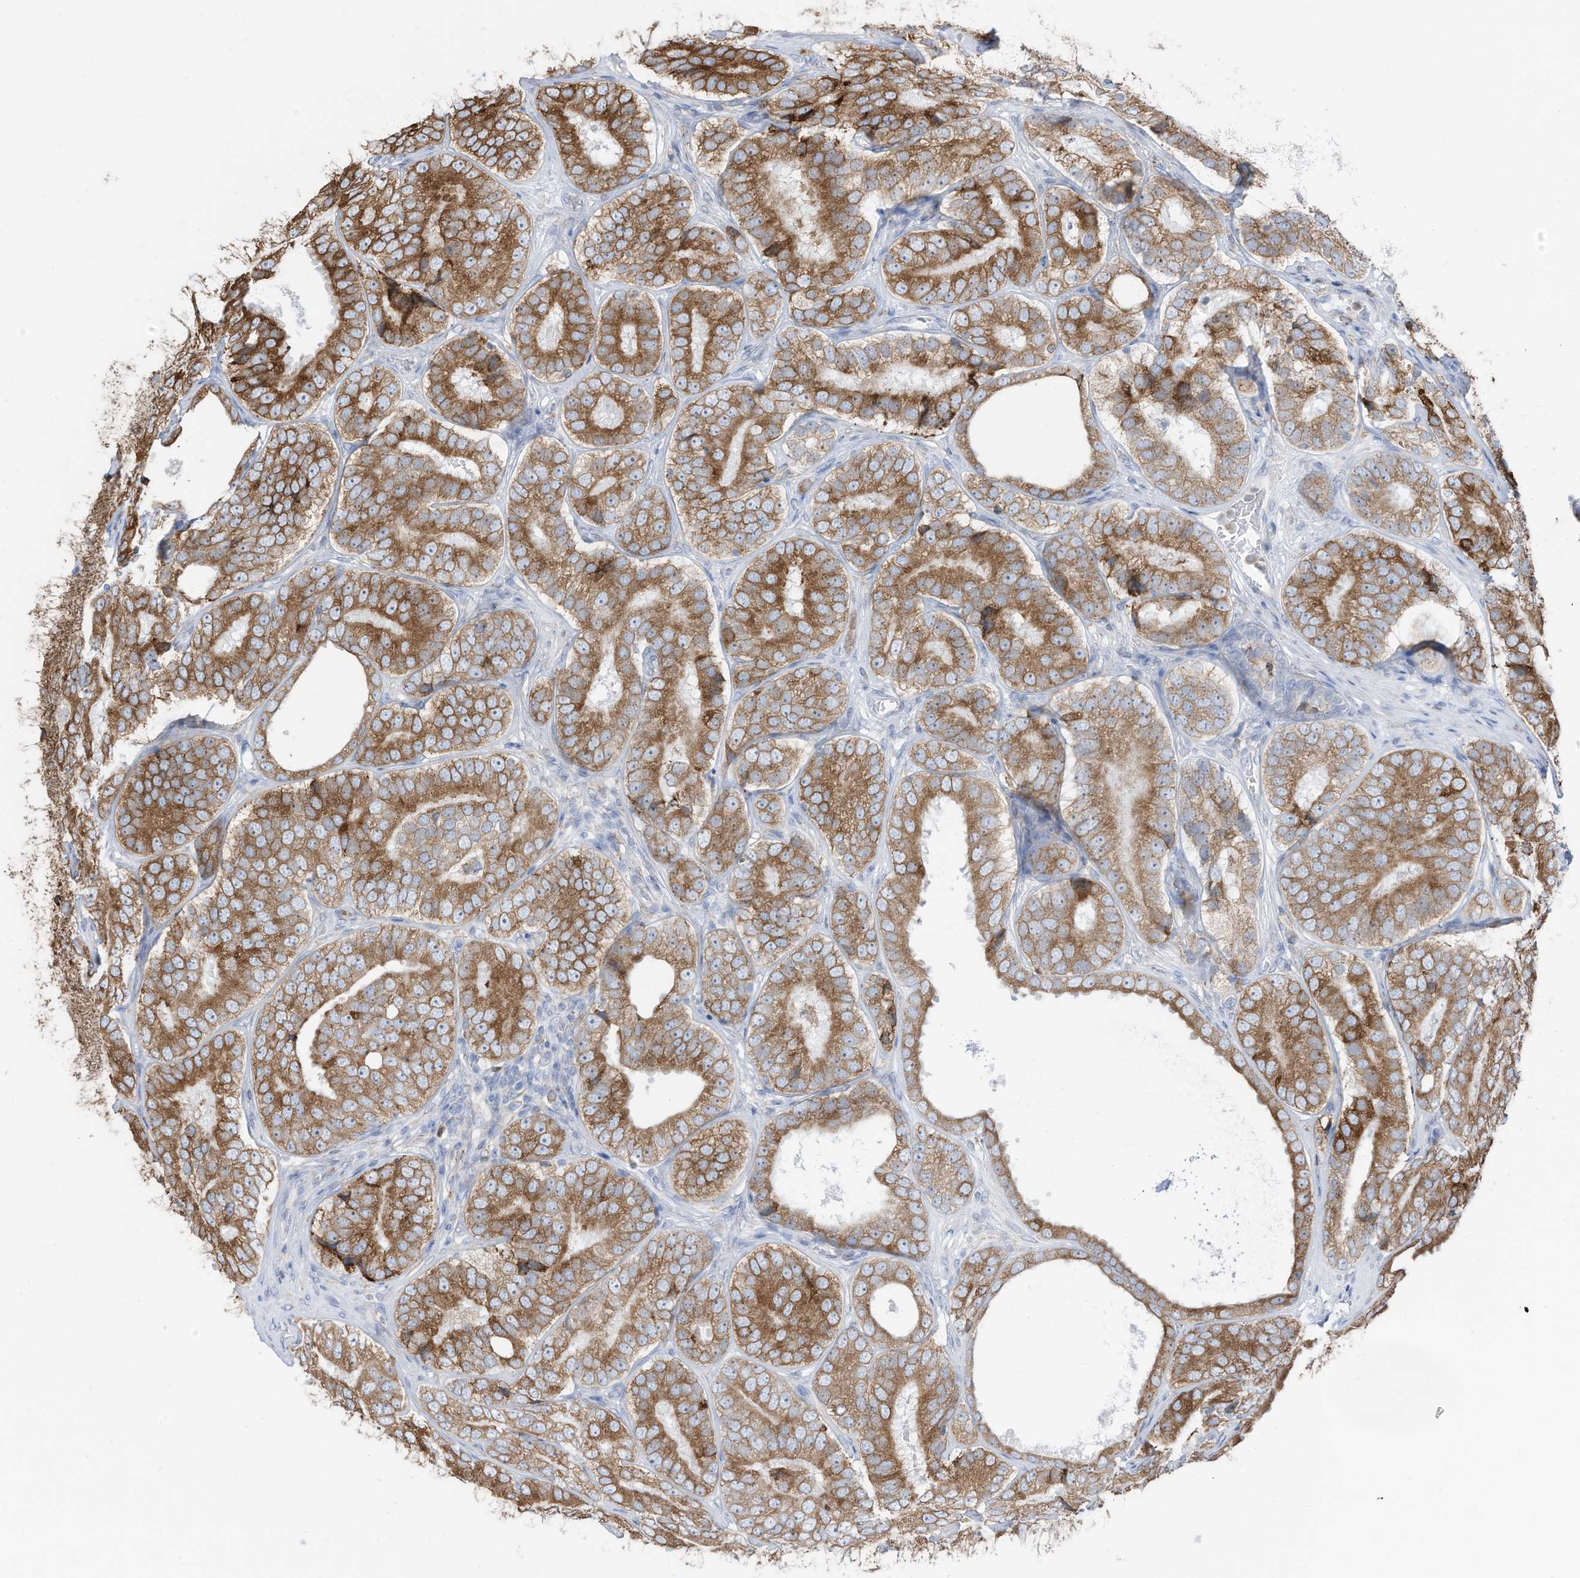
{"staining": {"intensity": "moderate", "quantity": ">75%", "location": "cytoplasmic/membranous"}, "tissue": "prostate cancer", "cell_type": "Tumor cells", "image_type": "cancer", "snomed": [{"axis": "morphology", "description": "Adenocarcinoma, High grade"}, {"axis": "topography", "description": "Prostate"}], "caption": "Protein staining shows moderate cytoplasmic/membranous staining in about >75% of tumor cells in prostate cancer.", "gene": "ZNF354C", "patient": {"sex": "male", "age": 56}}